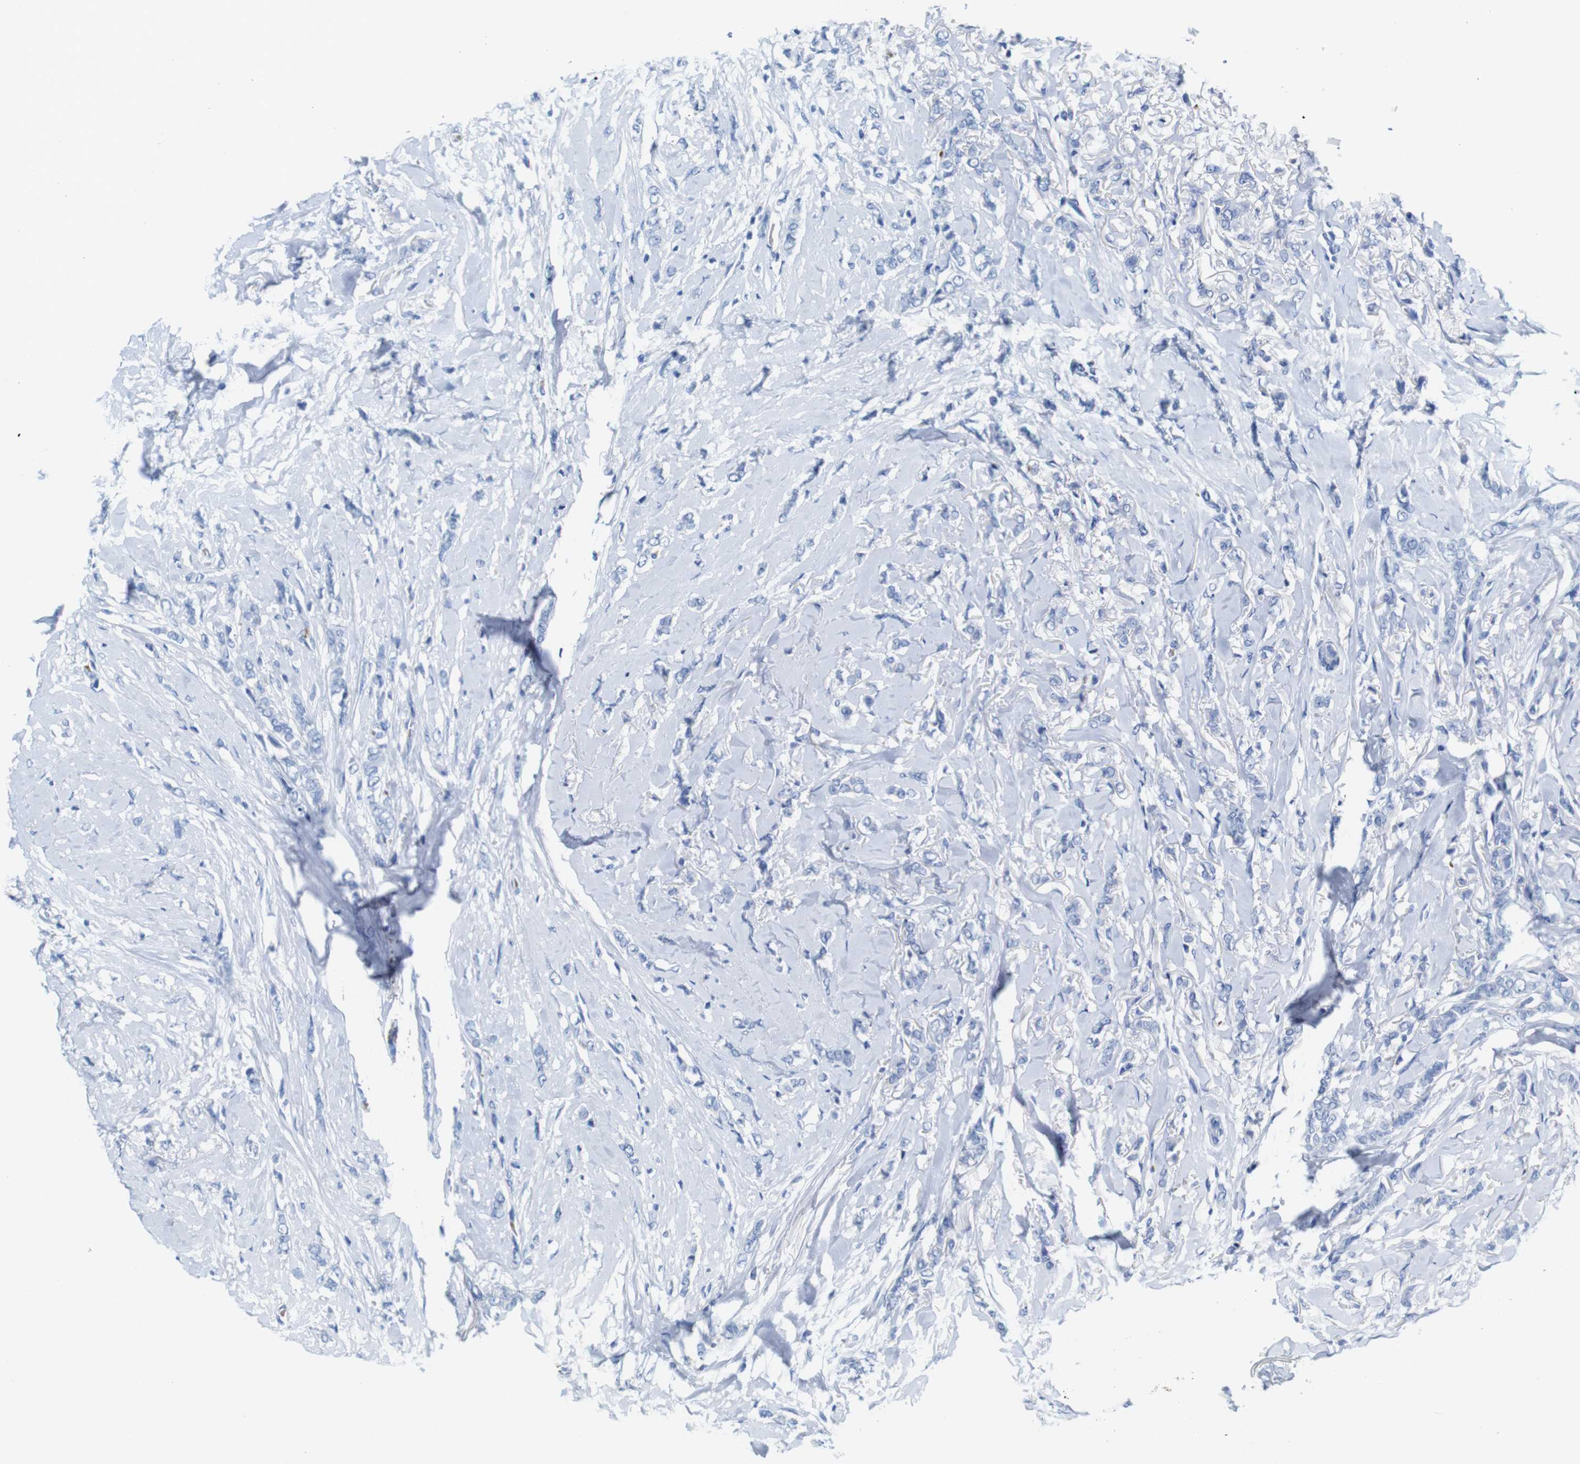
{"staining": {"intensity": "negative", "quantity": "none", "location": "none"}, "tissue": "breast cancer", "cell_type": "Tumor cells", "image_type": "cancer", "snomed": [{"axis": "morphology", "description": "Lobular carcinoma"}, {"axis": "topography", "description": "Skin"}, {"axis": "topography", "description": "Breast"}], "caption": "Image shows no significant protein positivity in tumor cells of breast cancer (lobular carcinoma). (DAB (3,3'-diaminobenzidine) immunohistochemistry (IHC) with hematoxylin counter stain).", "gene": "IGSF8", "patient": {"sex": "female", "age": 46}}